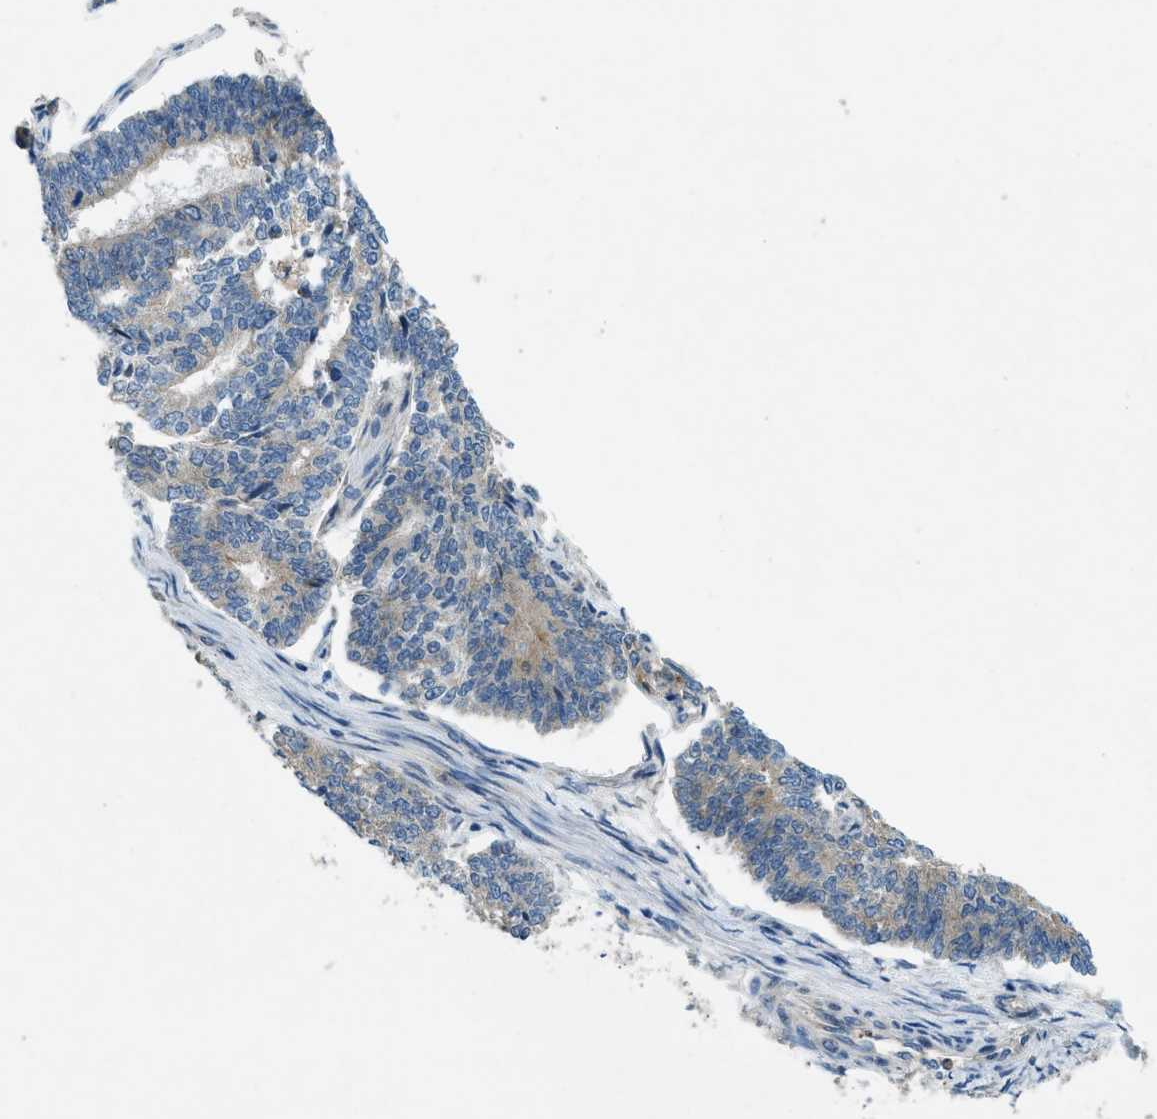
{"staining": {"intensity": "weak", "quantity": "<25%", "location": "cytoplasmic/membranous"}, "tissue": "endometrial cancer", "cell_type": "Tumor cells", "image_type": "cancer", "snomed": [{"axis": "morphology", "description": "Adenocarcinoma, NOS"}, {"axis": "topography", "description": "Endometrium"}], "caption": "Immunohistochemistry (IHC) photomicrograph of adenocarcinoma (endometrial) stained for a protein (brown), which shows no staining in tumor cells.", "gene": "SNX14", "patient": {"sex": "female", "age": 70}}